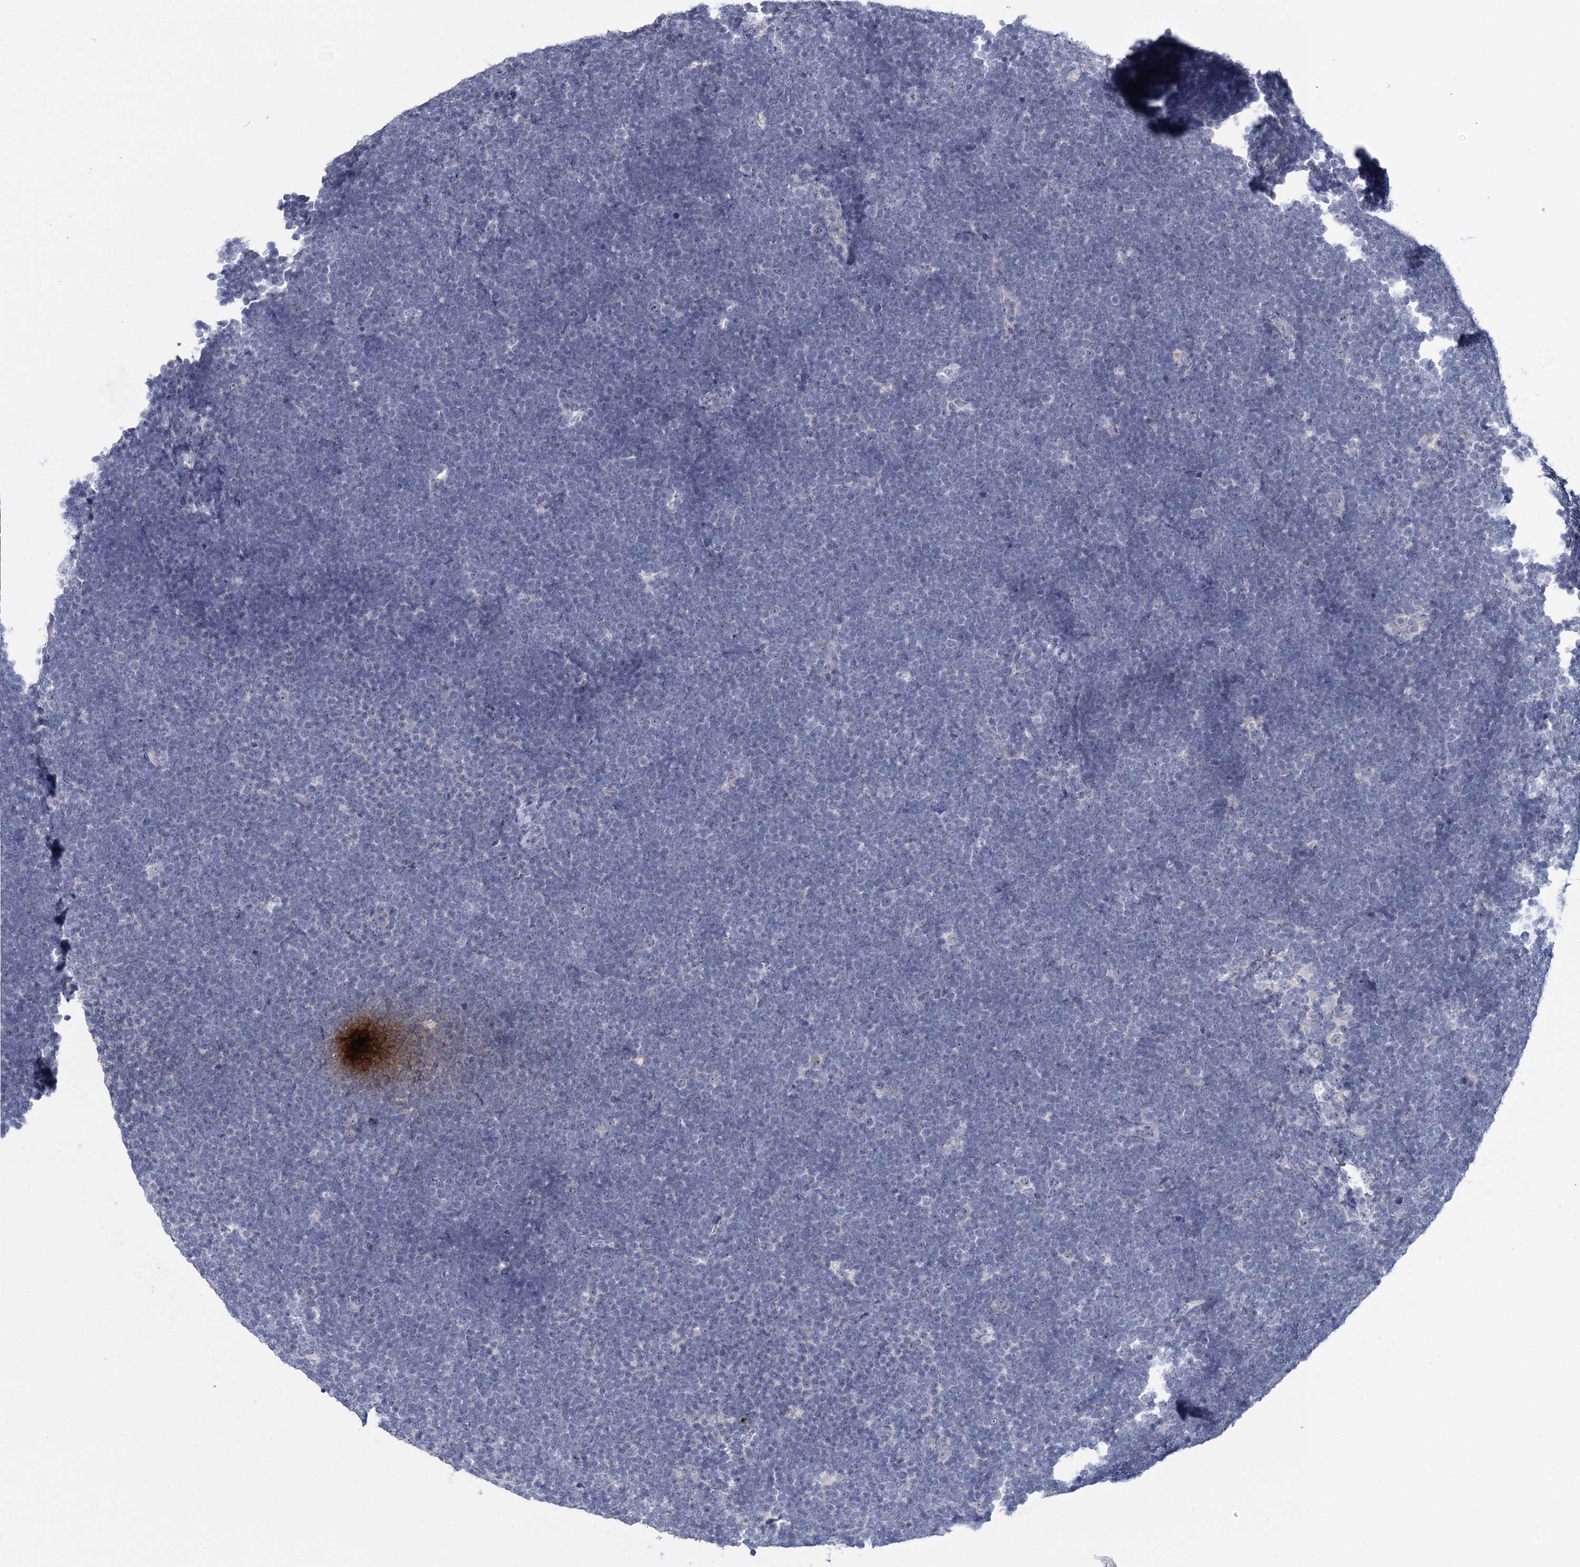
{"staining": {"intensity": "negative", "quantity": "none", "location": "none"}, "tissue": "lymphoma", "cell_type": "Tumor cells", "image_type": "cancer", "snomed": [{"axis": "morphology", "description": "Malignant lymphoma, non-Hodgkin's type, High grade"}, {"axis": "topography", "description": "Lymph node"}], "caption": "DAB immunohistochemical staining of human high-grade malignant lymphoma, non-Hodgkin's type displays no significant staining in tumor cells.", "gene": "SFN", "patient": {"sex": "male", "age": 13}}